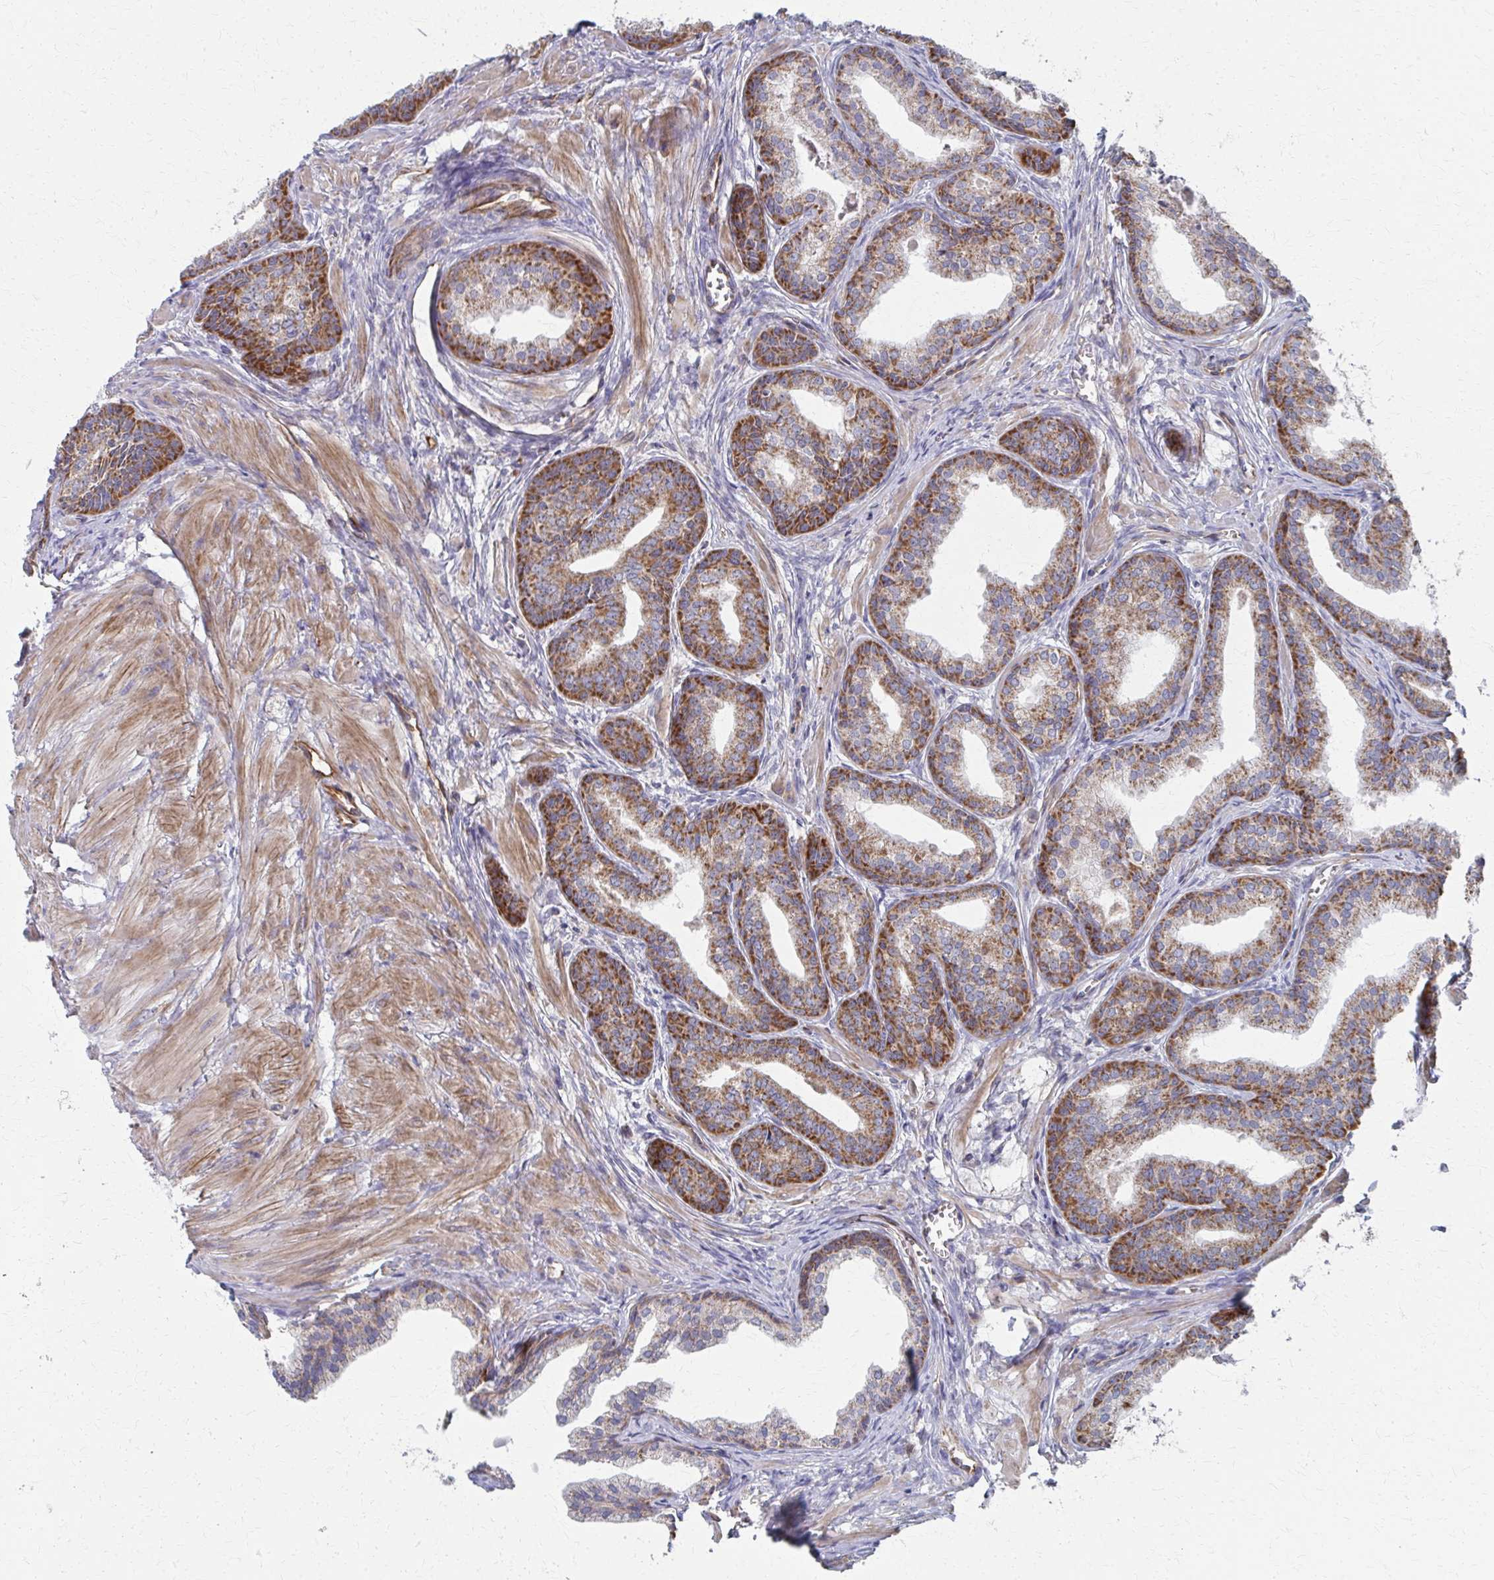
{"staining": {"intensity": "moderate", "quantity": "25%-75%", "location": "cytoplasmic/membranous"}, "tissue": "prostate cancer", "cell_type": "Tumor cells", "image_type": "cancer", "snomed": [{"axis": "morphology", "description": "Adenocarcinoma, High grade"}, {"axis": "topography", "description": "Prostate"}], "caption": "Human prostate cancer (high-grade adenocarcinoma) stained with a protein marker displays moderate staining in tumor cells.", "gene": "FAHD1", "patient": {"sex": "male", "age": 68}}